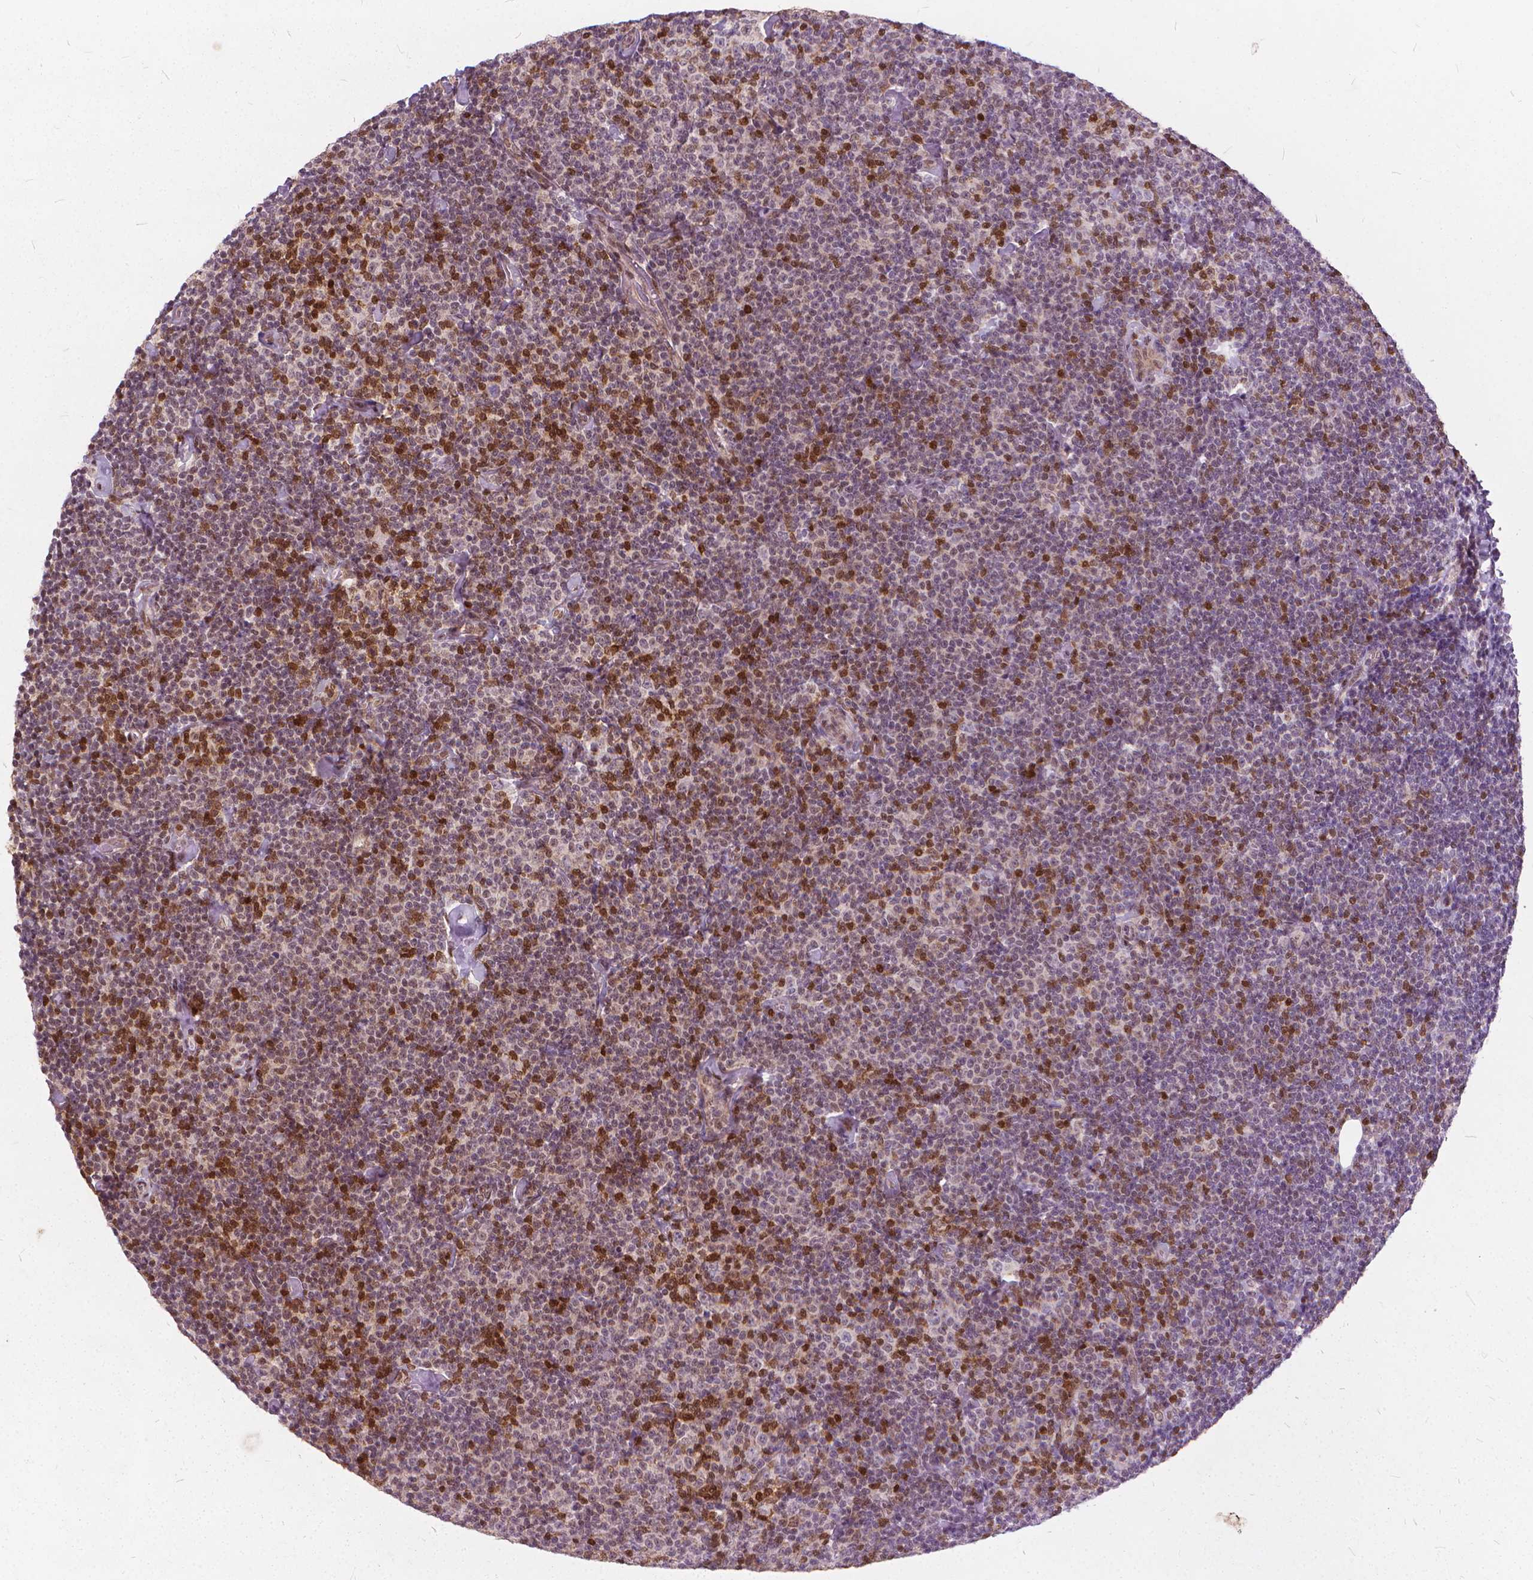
{"staining": {"intensity": "moderate", "quantity": "25%-75%", "location": "nuclear"}, "tissue": "lymphoma", "cell_type": "Tumor cells", "image_type": "cancer", "snomed": [{"axis": "morphology", "description": "Malignant lymphoma, non-Hodgkin's type, Low grade"}, {"axis": "topography", "description": "Lymph node"}], "caption": "About 25%-75% of tumor cells in low-grade malignant lymphoma, non-Hodgkin's type exhibit moderate nuclear protein positivity as visualized by brown immunohistochemical staining.", "gene": "STAT5B", "patient": {"sex": "male", "age": 81}}